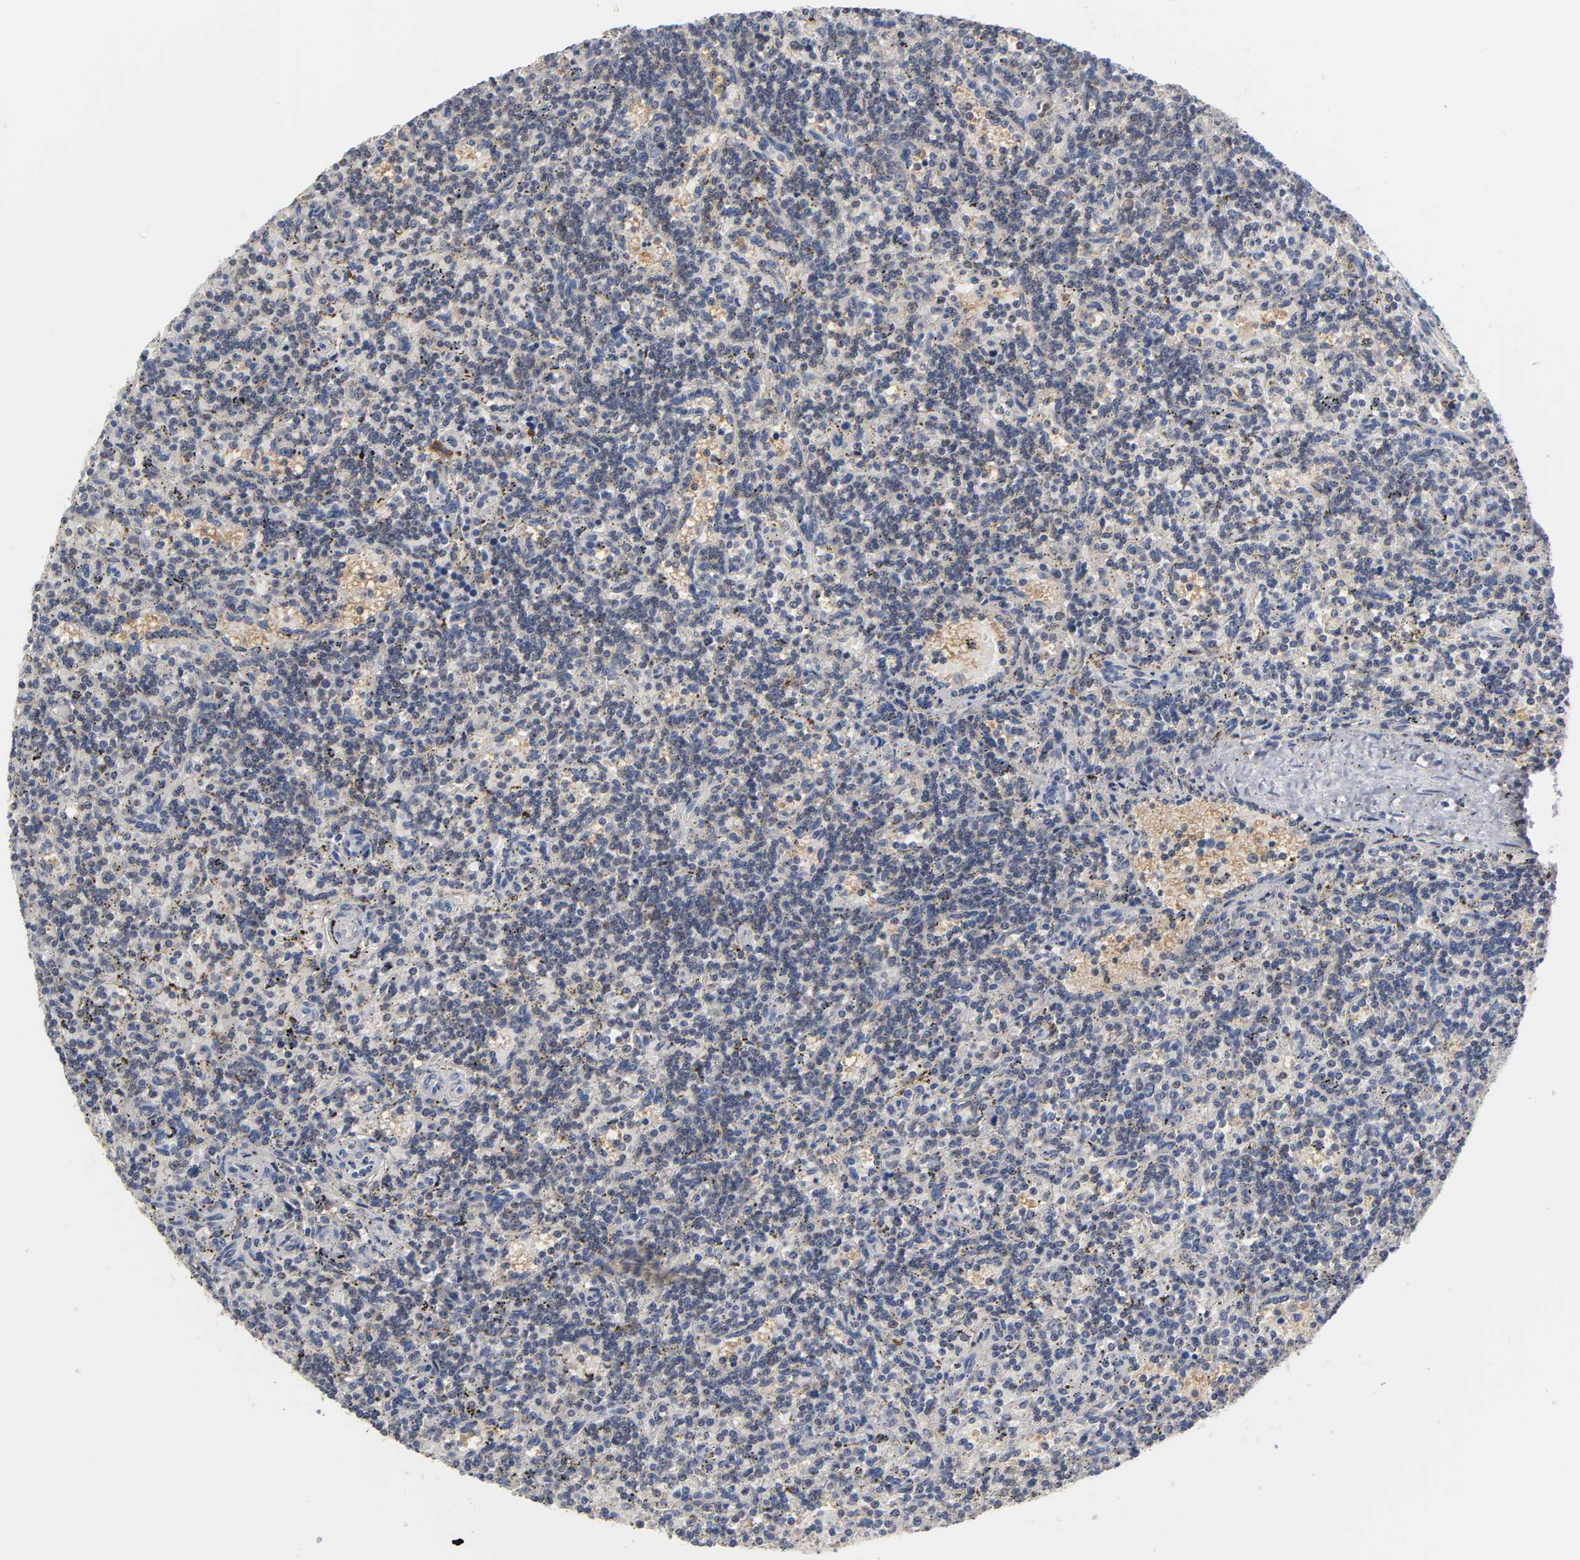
{"staining": {"intensity": "weak", "quantity": "<25%", "location": "cytoplasmic/membranous"}, "tissue": "lymphoma", "cell_type": "Tumor cells", "image_type": "cancer", "snomed": [{"axis": "morphology", "description": "Malignant lymphoma, non-Hodgkin's type, Low grade"}, {"axis": "topography", "description": "Spleen"}], "caption": "The photomicrograph demonstrates no staining of tumor cells in malignant lymphoma, non-Hodgkin's type (low-grade).", "gene": "GSTZ1", "patient": {"sex": "male", "age": 73}}